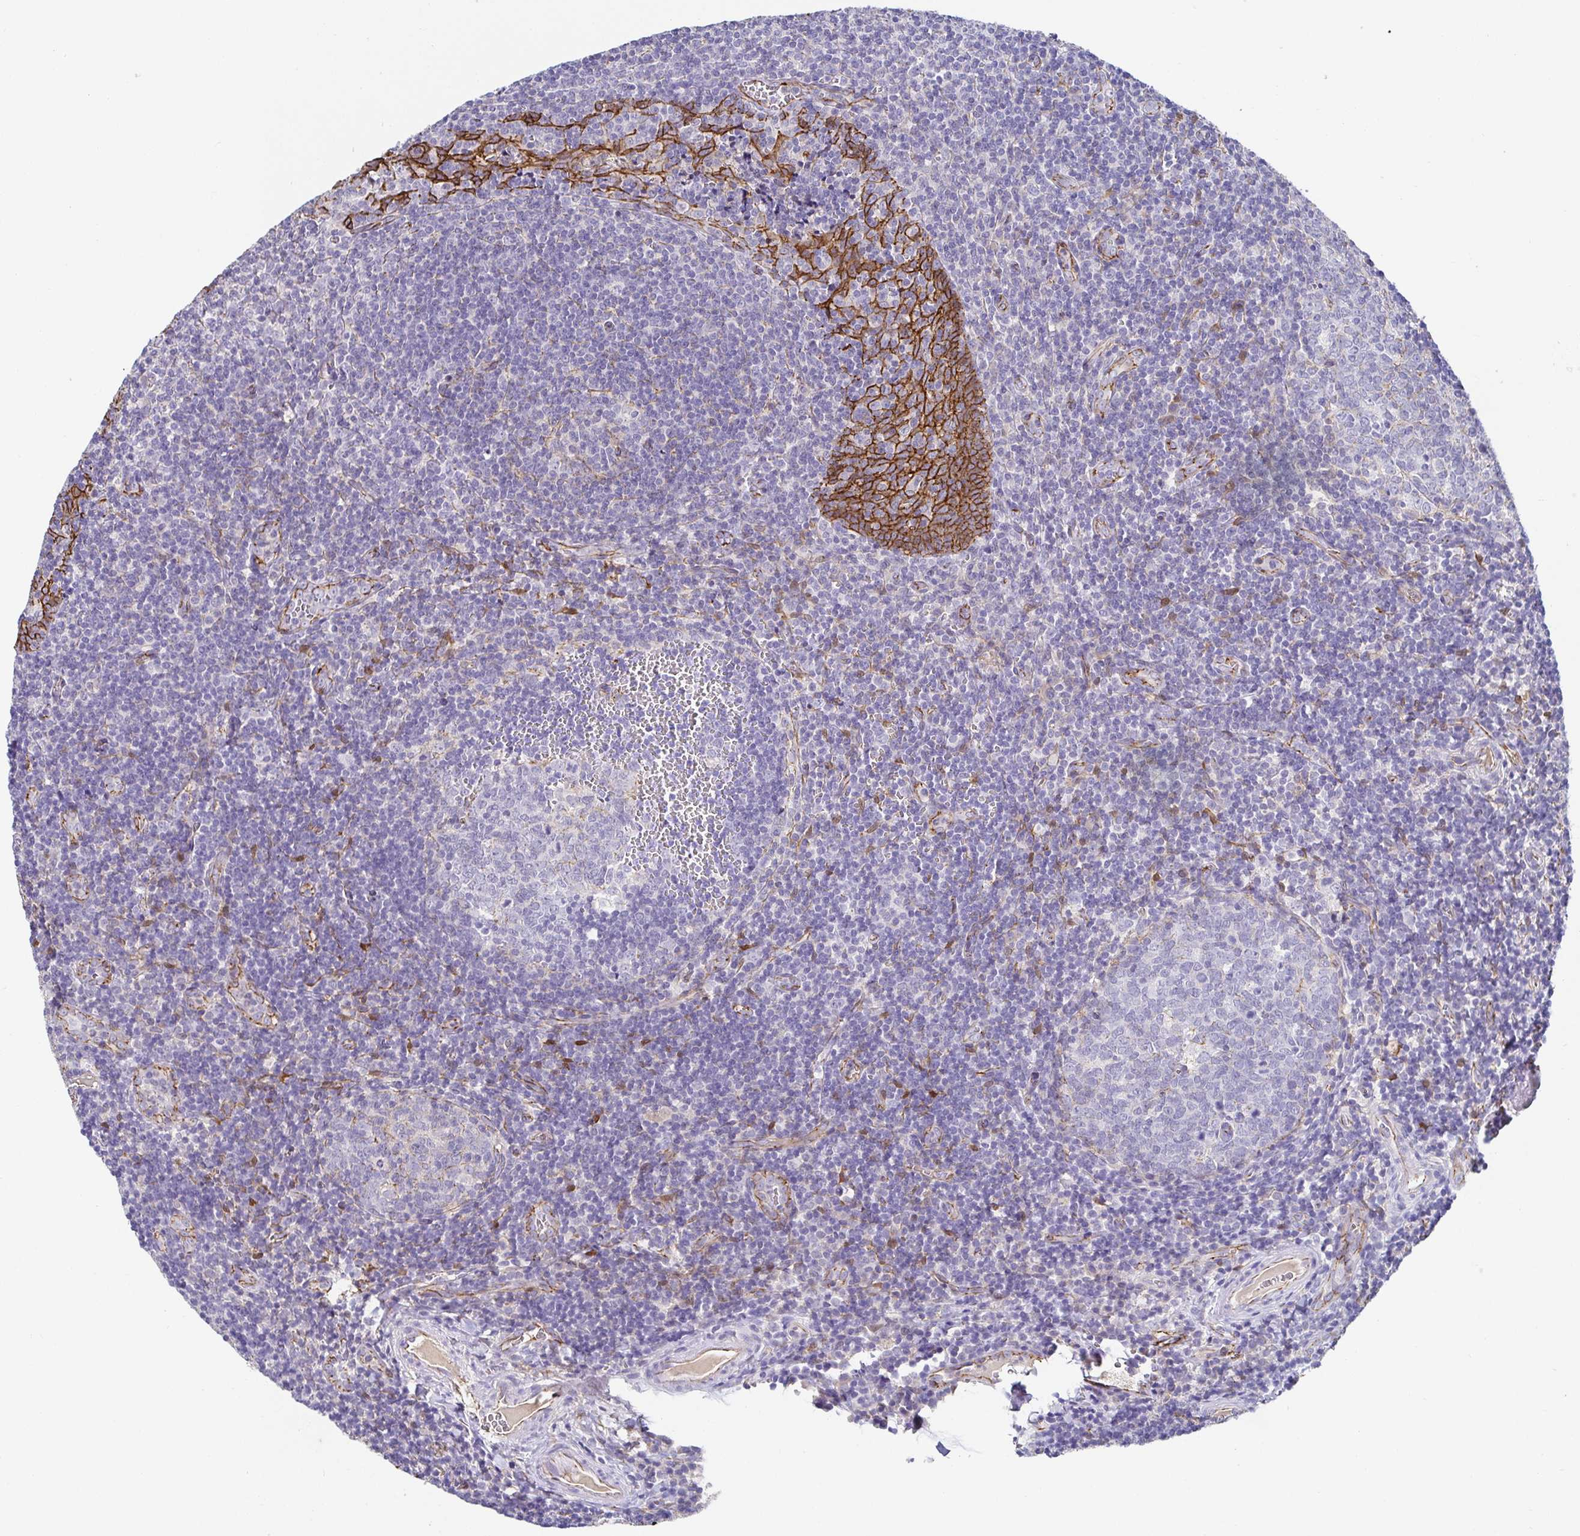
{"staining": {"intensity": "negative", "quantity": "none", "location": "none"}, "tissue": "tonsil", "cell_type": "Germinal center cells", "image_type": "normal", "snomed": [{"axis": "morphology", "description": "Normal tissue, NOS"}, {"axis": "morphology", "description": "Inflammation, NOS"}, {"axis": "topography", "description": "Tonsil"}], "caption": "IHC of benign tonsil displays no staining in germinal center cells.", "gene": "PIWIL3", "patient": {"sex": "female", "age": 31}}